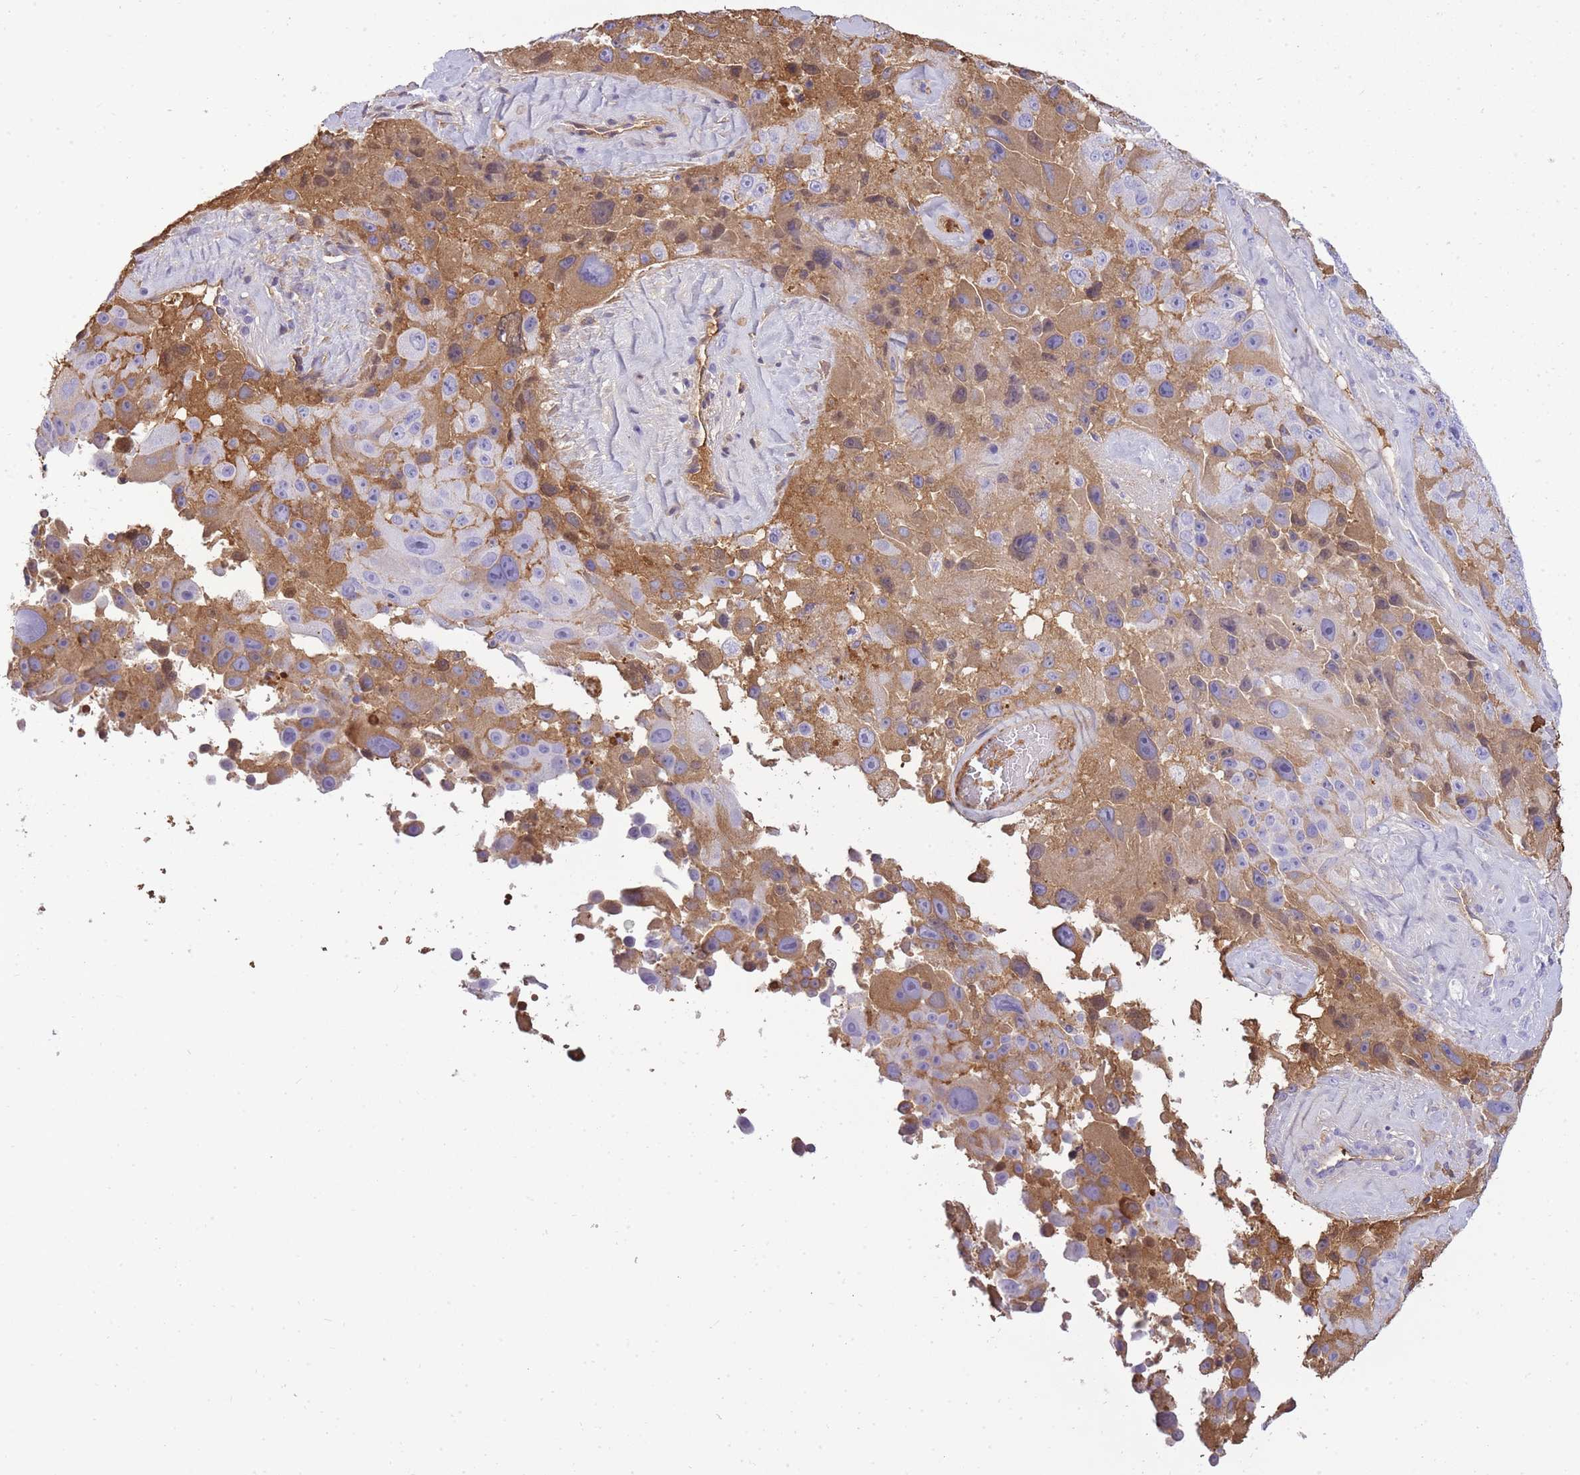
{"staining": {"intensity": "moderate", "quantity": "<25%", "location": "cytoplasmic/membranous"}, "tissue": "melanoma", "cell_type": "Tumor cells", "image_type": "cancer", "snomed": [{"axis": "morphology", "description": "Malignant melanoma, Metastatic site"}, {"axis": "topography", "description": "Lymph node"}], "caption": "Immunohistochemistry (IHC) of melanoma shows low levels of moderate cytoplasmic/membranous staining in approximately <25% of tumor cells.", "gene": "IGKV1D-42", "patient": {"sex": "male", "age": 62}}